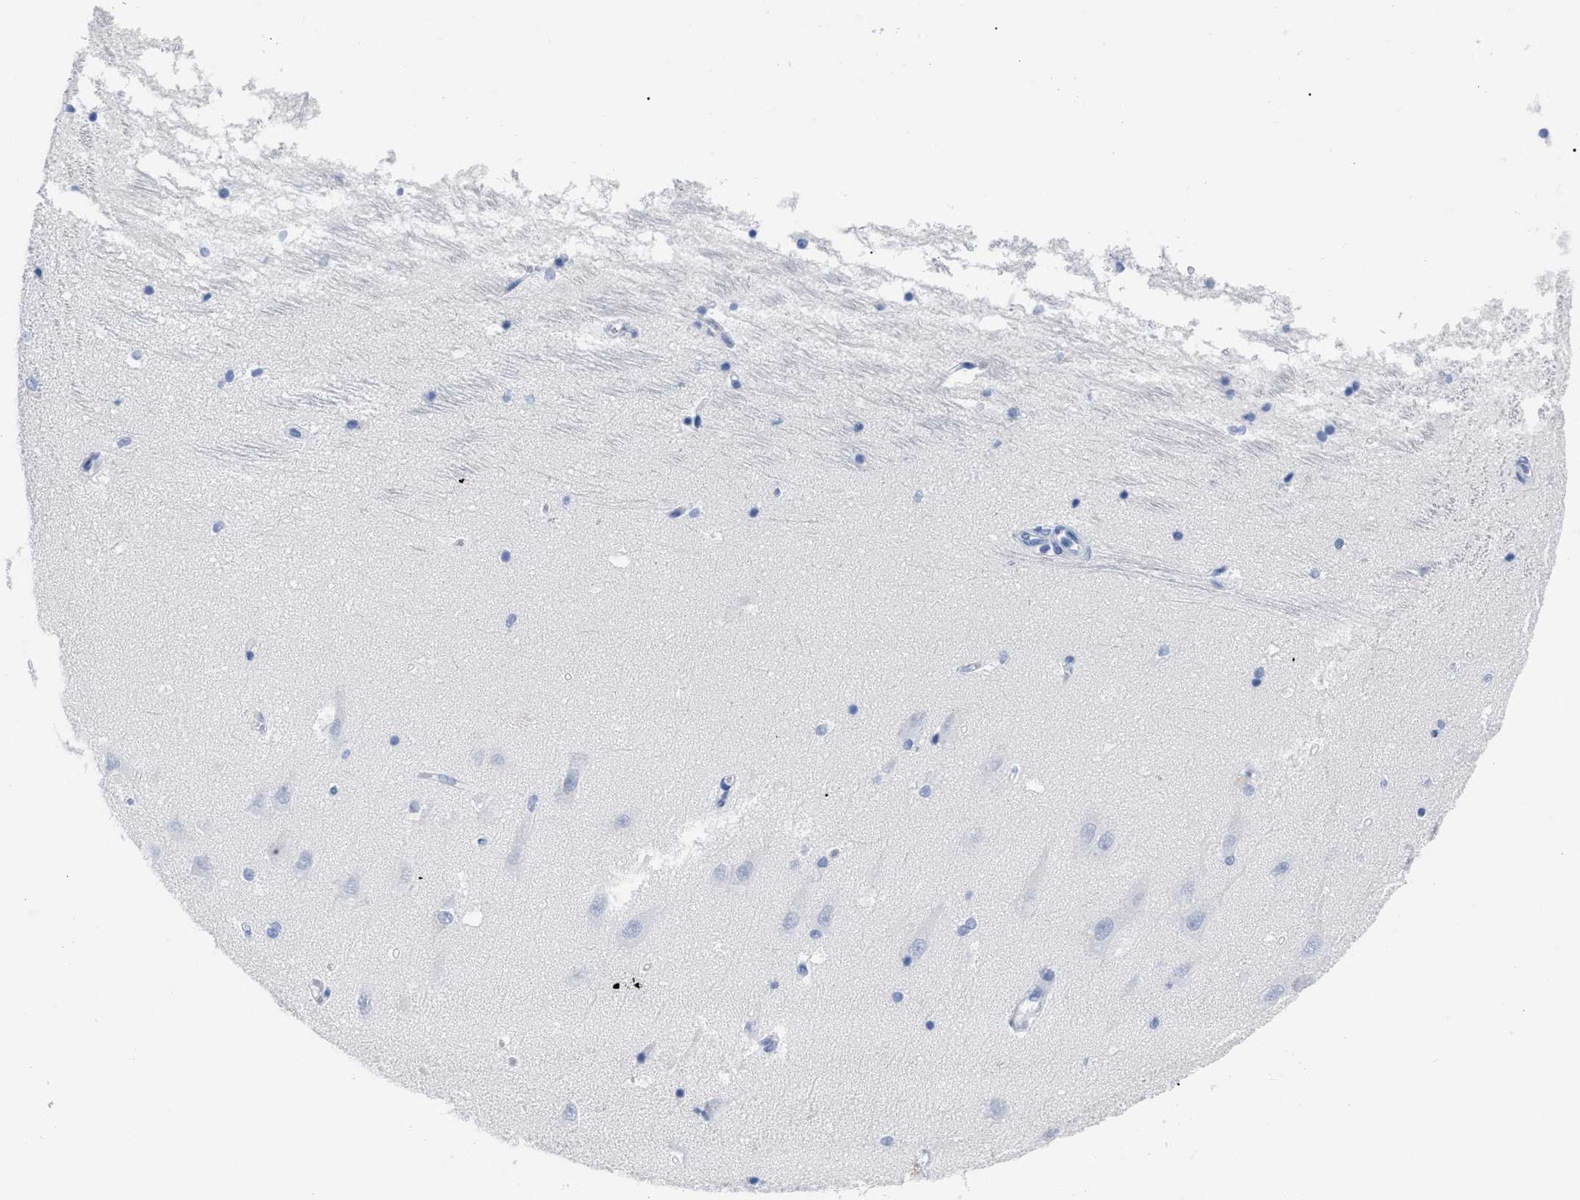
{"staining": {"intensity": "negative", "quantity": "none", "location": "none"}, "tissue": "hippocampus", "cell_type": "Glial cells", "image_type": "normal", "snomed": [{"axis": "morphology", "description": "Normal tissue, NOS"}, {"axis": "topography", "description": "Hippocampus"}], "caption": "A histopathology image of hippocampus stained for a protein reveals no brown staining in glial cells. (DAB IHC visualized using brightfield microscopy, high magnification).", "gene": "CD5", "patient": {"sex": "male", "age": 45}}